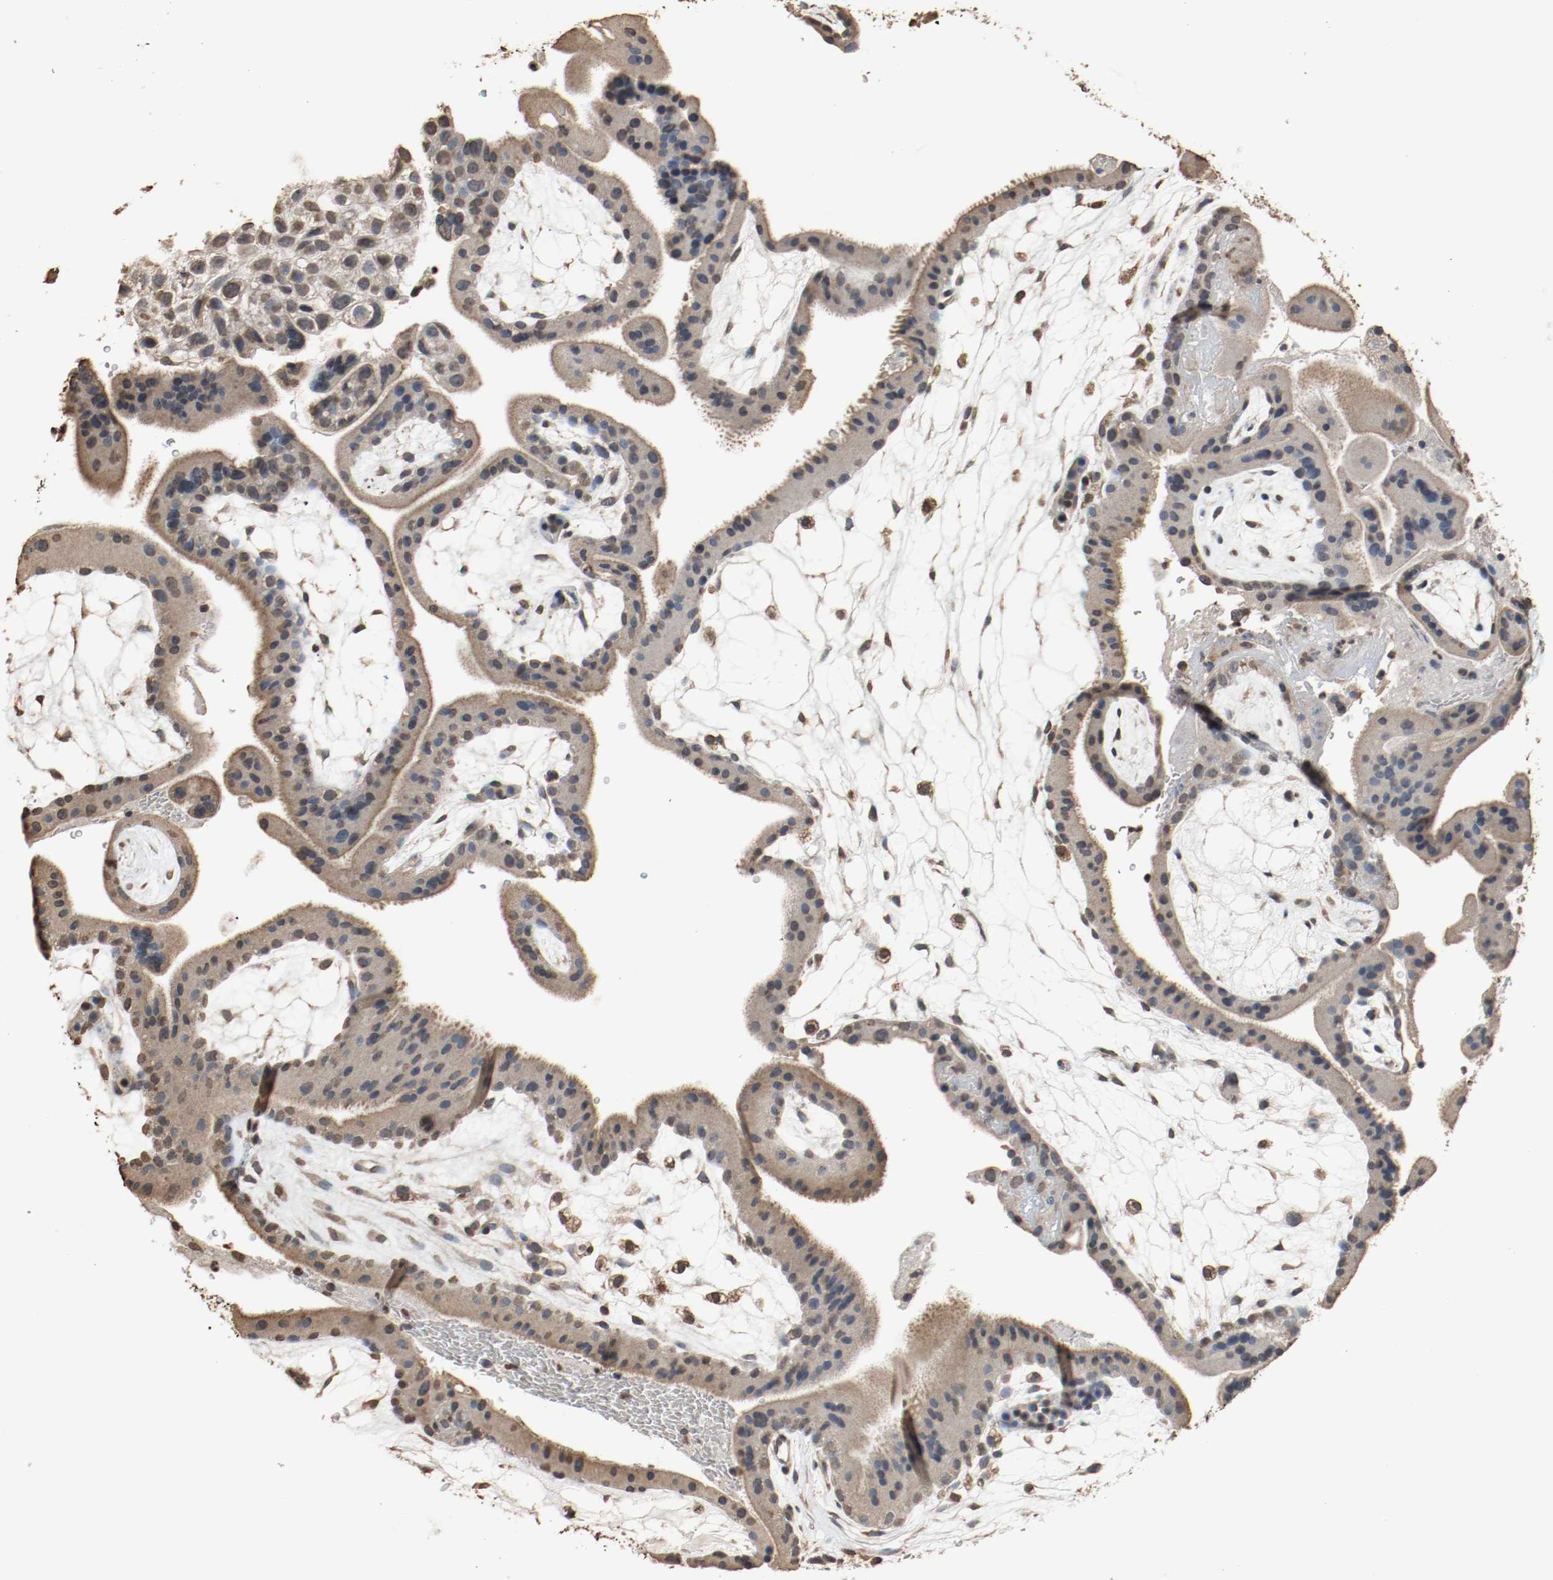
{"staining": {"intensity": "weak", "quantity": "25%-75%", "location": "cytoplasmic/membranous"}, "tissue": "placenta", "cell_type": "Trophoblastic cells", "image_type": "normal", "snomed": [{"axis": "morphology", "description": "Normal tissue, NOS"}, {"axis": "topography", "description": "Placenta"}], "caption": "An immunohistochemistry (IHC) micrograph of normal tissue is shown. Protein staining in brown highlights weak cytoplasmic/membranous positivity in placenta within trophoblastic cells.", "gene": "RTN4", "patient": {"sex": "female", "age": 19}}